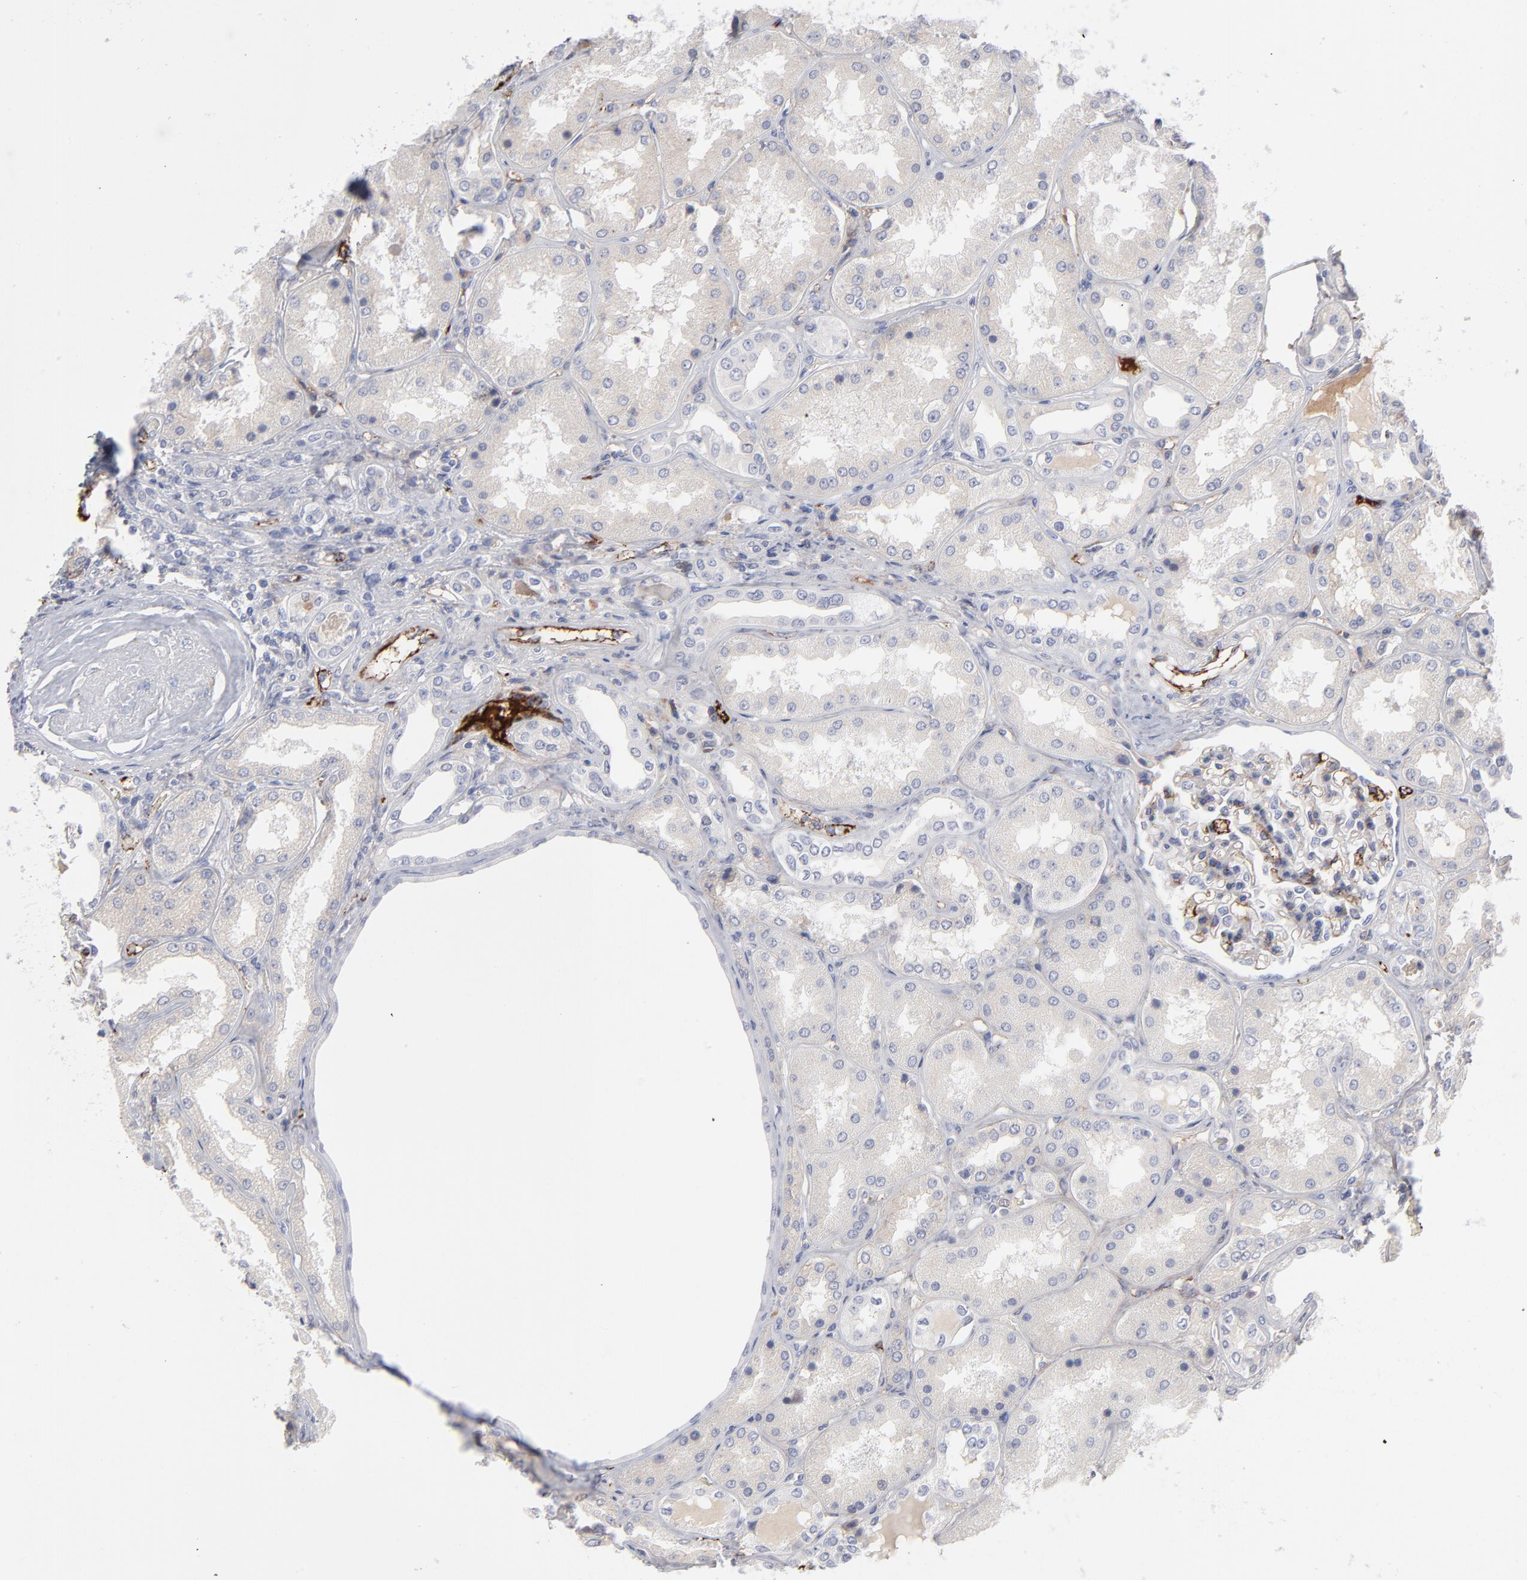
{"staining": {"intensity": "moderate", "quantity": "<25%", "location": "cytoplasmic/membranous"}, "tissue": "kidney", "cell_type": "Cells in glomeruli", "image_type": "normal", "snomed": [{"axis": "morphology", "description": "Normal tissue, NOS"}, {"axis": "topography", "description": "Kidney"}], "caption": "Protein staining of benign kidney reveals moderate cytoplasmic/membranous positivity in about <25% of cells in glomeruli.", "gene": "CCR3", "patient": {"sex": "female", "age": 56}}